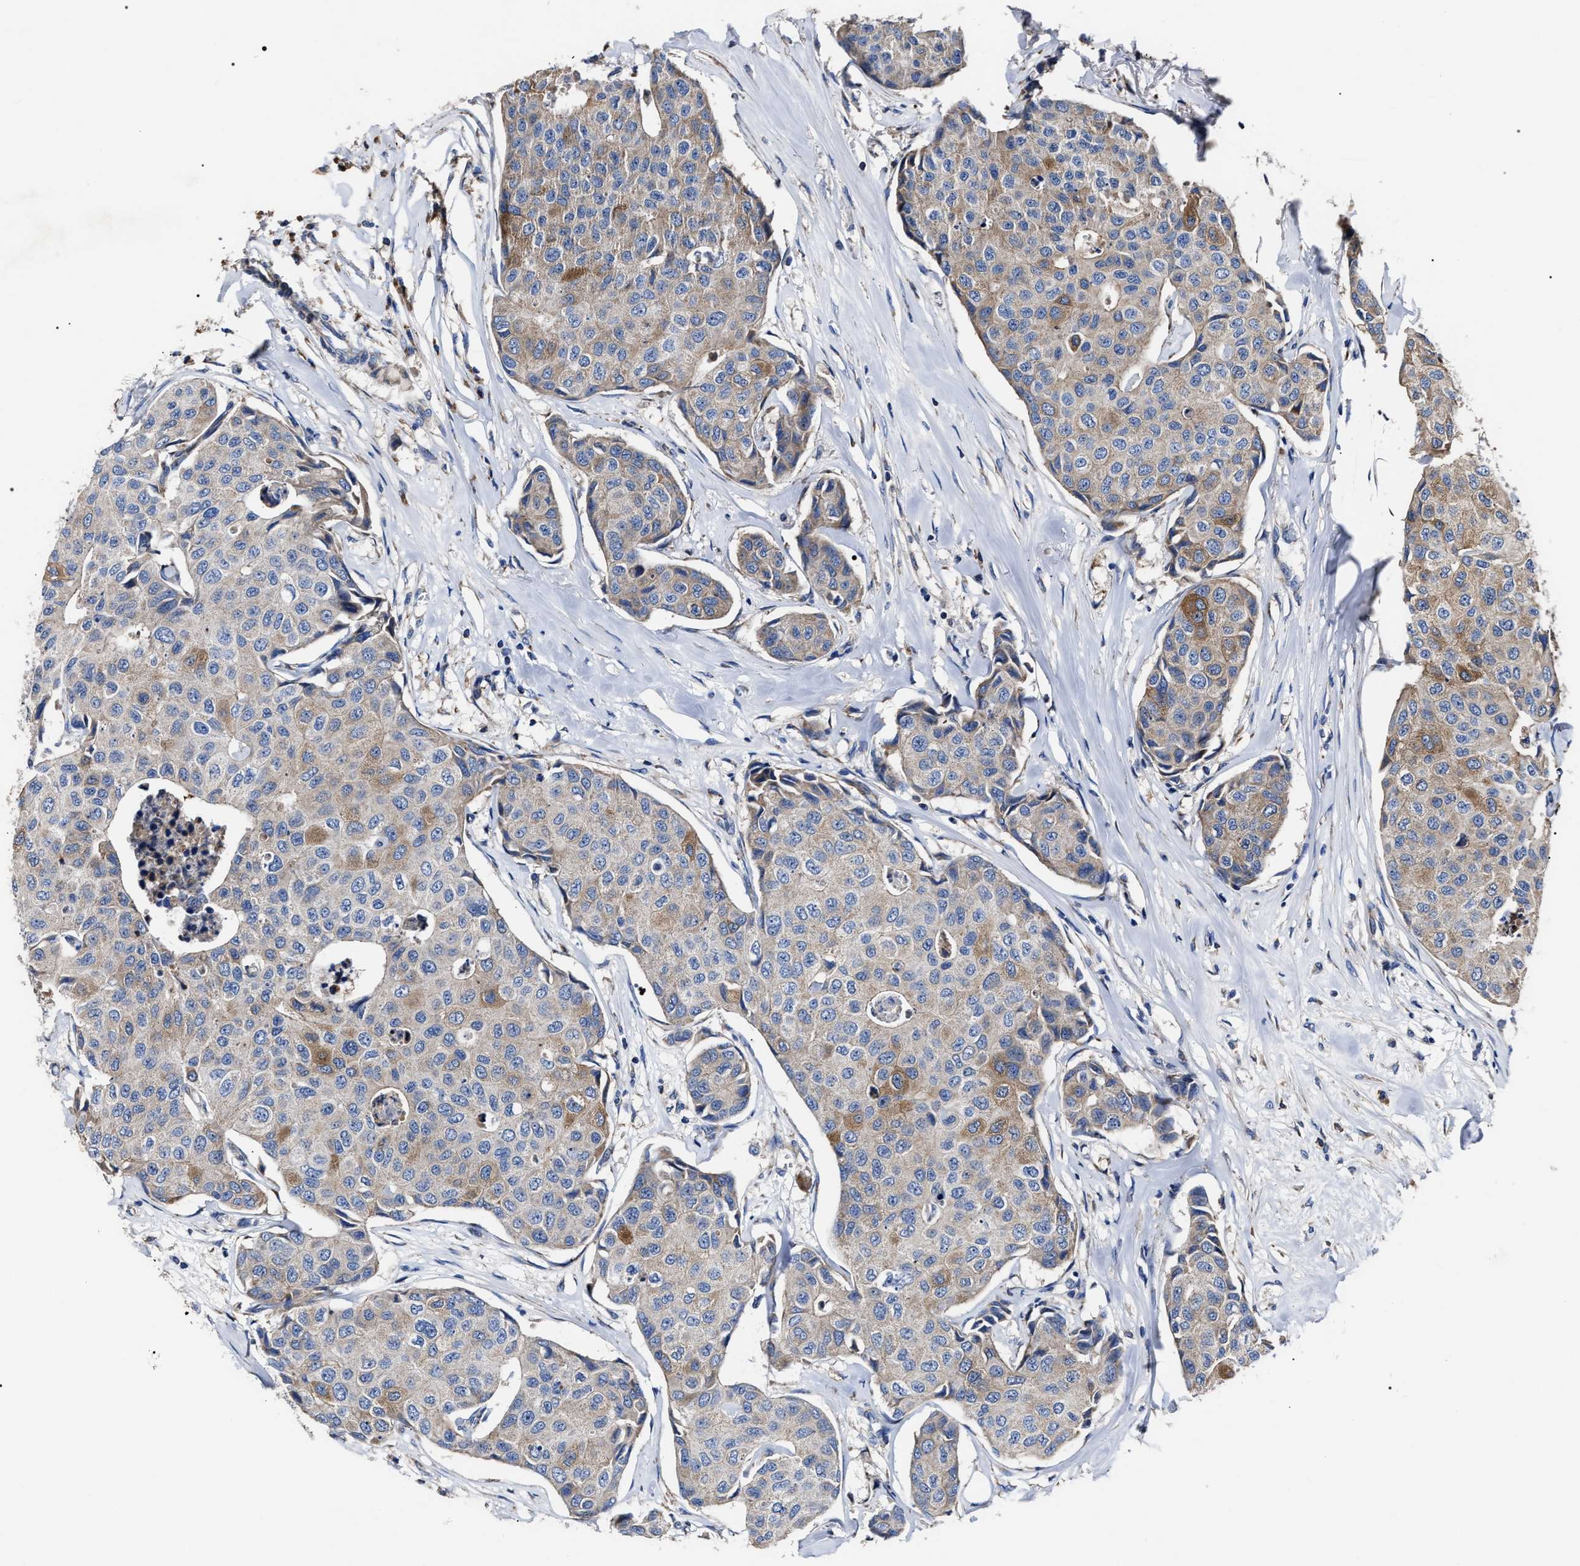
{"staining": {"intensity": "moderate", "quantity": "25%-75%", "location": "cytoplasmic/membranous"}, "tissue": "breast cancer", "cell_type": "Tumor cells", "image_type": "cancer", "snomed": [{"axis": "morphology", "description": "Duct carcinoma"}, {"axis": "topography", "description": "Breast"}], "caption": "An IHC histopathology image of tumor tissue is shown. Protein staining in brown highlights moderate cytoplasmic/membranous positivity in invasive ductal carcinoma (breast) within tumor cells. Nuclei are stained in blue.", "gene": "MACC1", "patient": {"sex": "female", "age": 80}}